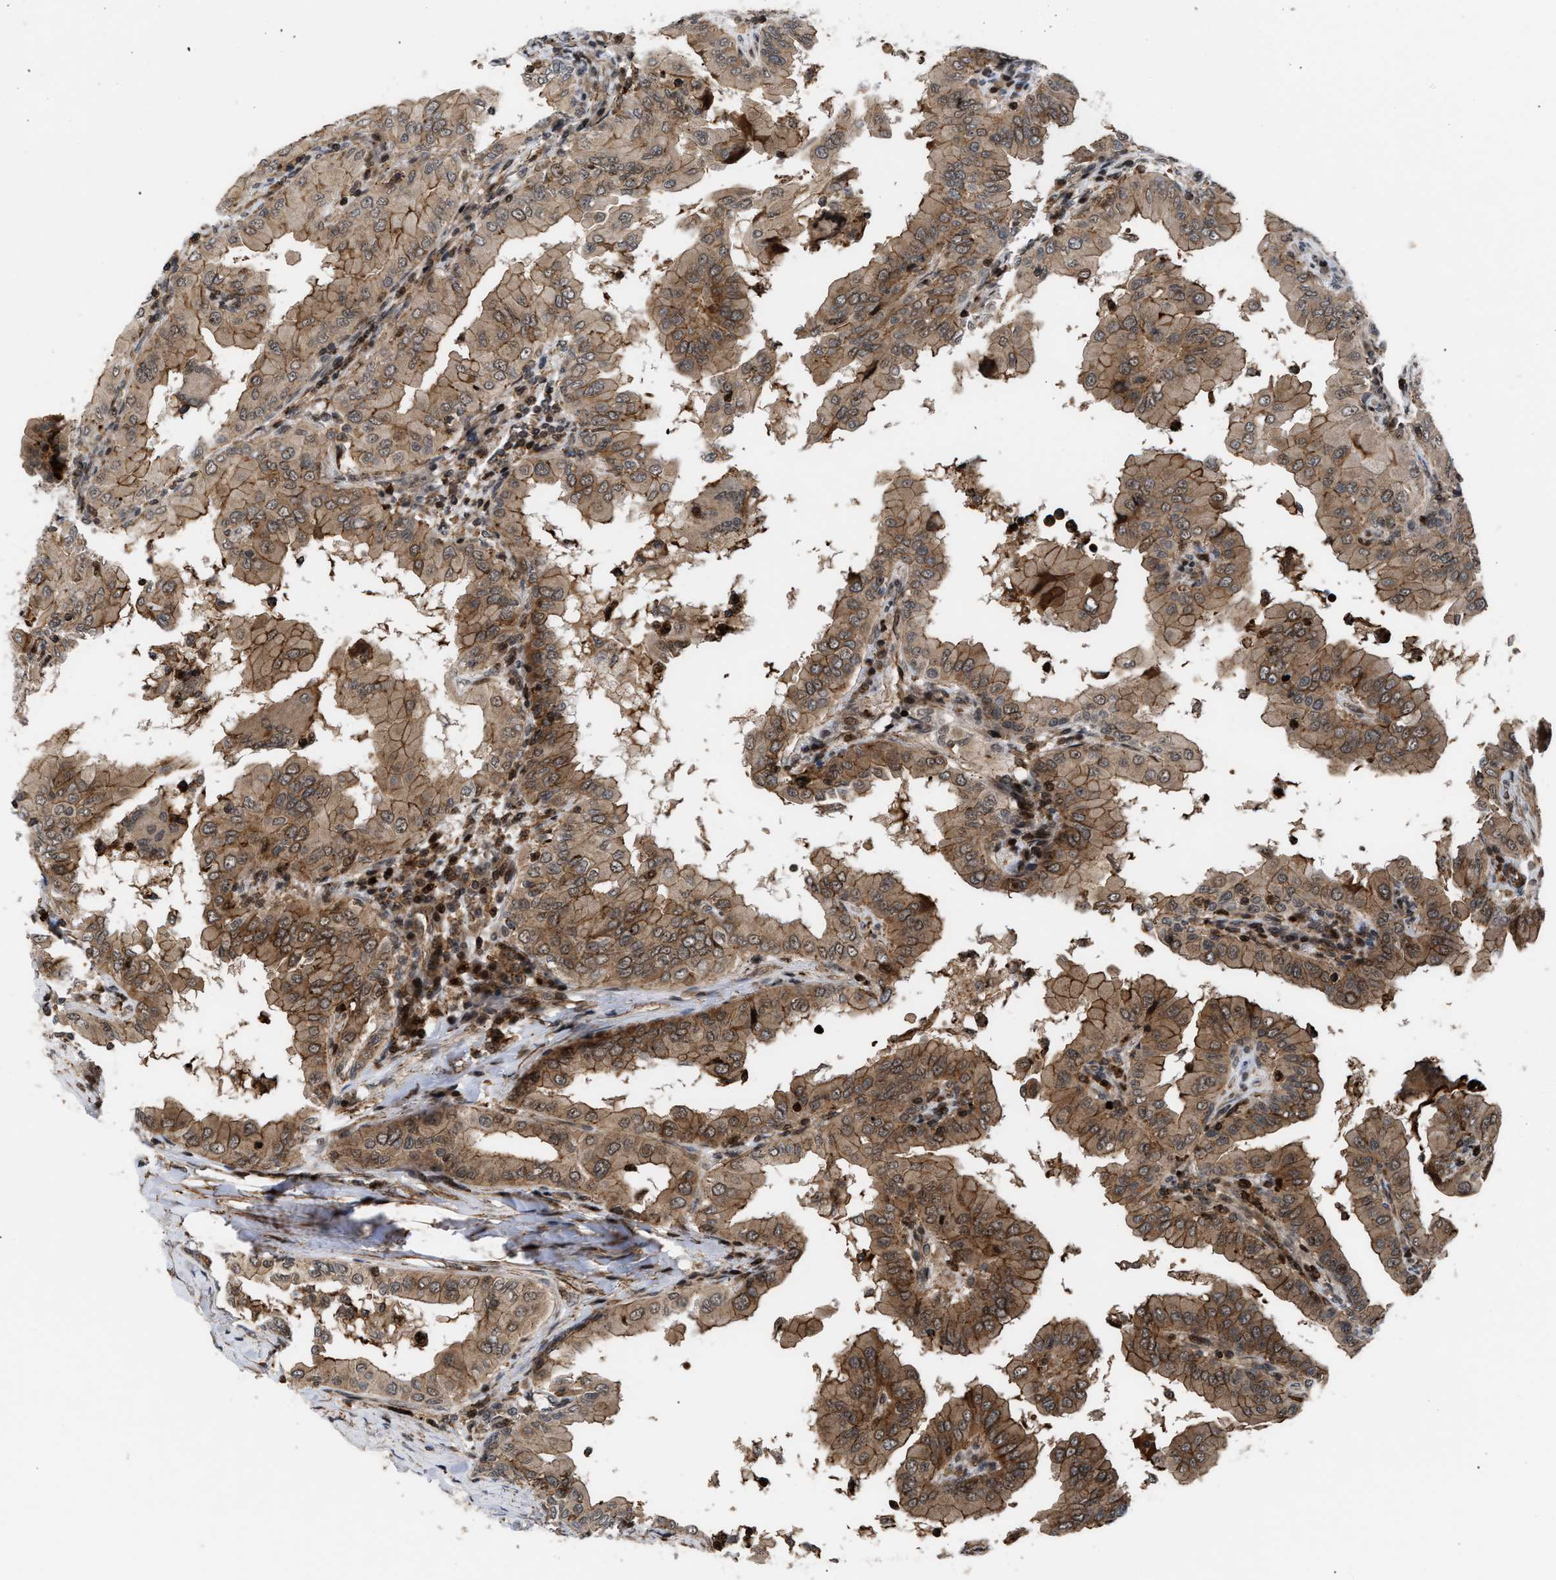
{"staining": {"intensity": "moderate", "quantity": ">75%", "location": "cytoplasmic/membranous"}, "tissue": "thyroid cancer", "cell_type": "Tumor cells", "image_type": "cancer", "snomed": [{"axis": "morphology", "description": "Papillary adenocarcinoma, NOS"}, {"axis": "topography", "description": "Thyroid gland"}], "caption": "Tumor cells show medium levels of moderate cytoplasmic/membranous staining in about >75% of cells in human thyroid cancer.", "gene": "STAU2", "patient": {"sex": "male", "age": 33}}